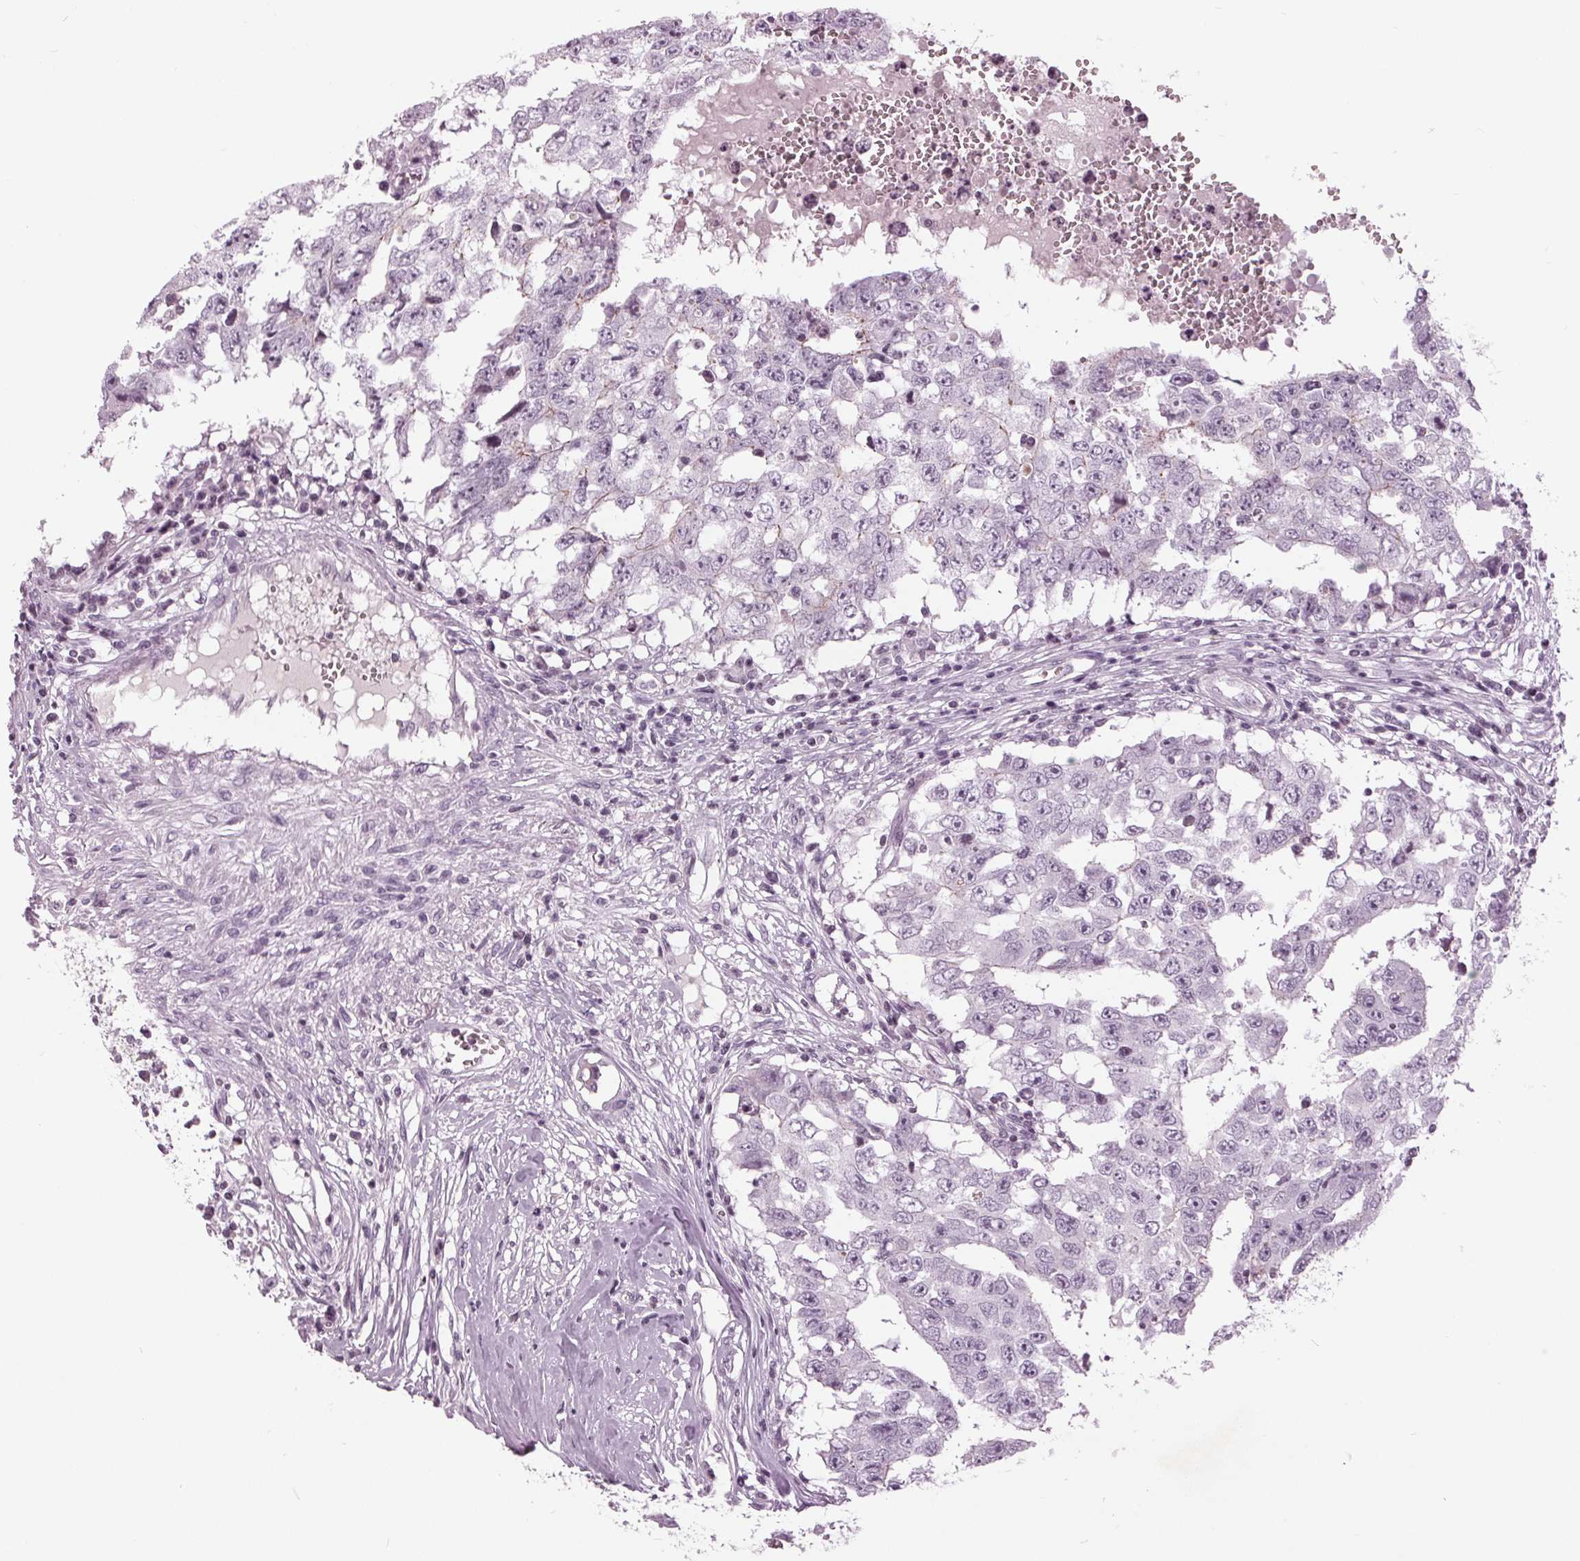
{"staining": {"intensity": "negative", "quantity": "none", "location": "none"}, "tissue": "testis cancer", "cell_type": "Tumor cells", "image_type": "cancer", "snomed": [{"axis": "morphology", "description": "Carcinoma, Embryonal, NOS"}, {"axis": "topography", "description": "Testis"}], "caption": "This is a histopathology image of immunohistochemistry staining of embryonal carcinoma (testis), which shows no expression in tumor cells.", "gene": "SLC9A4", "patient": {"sex": "male", "age": 36}}